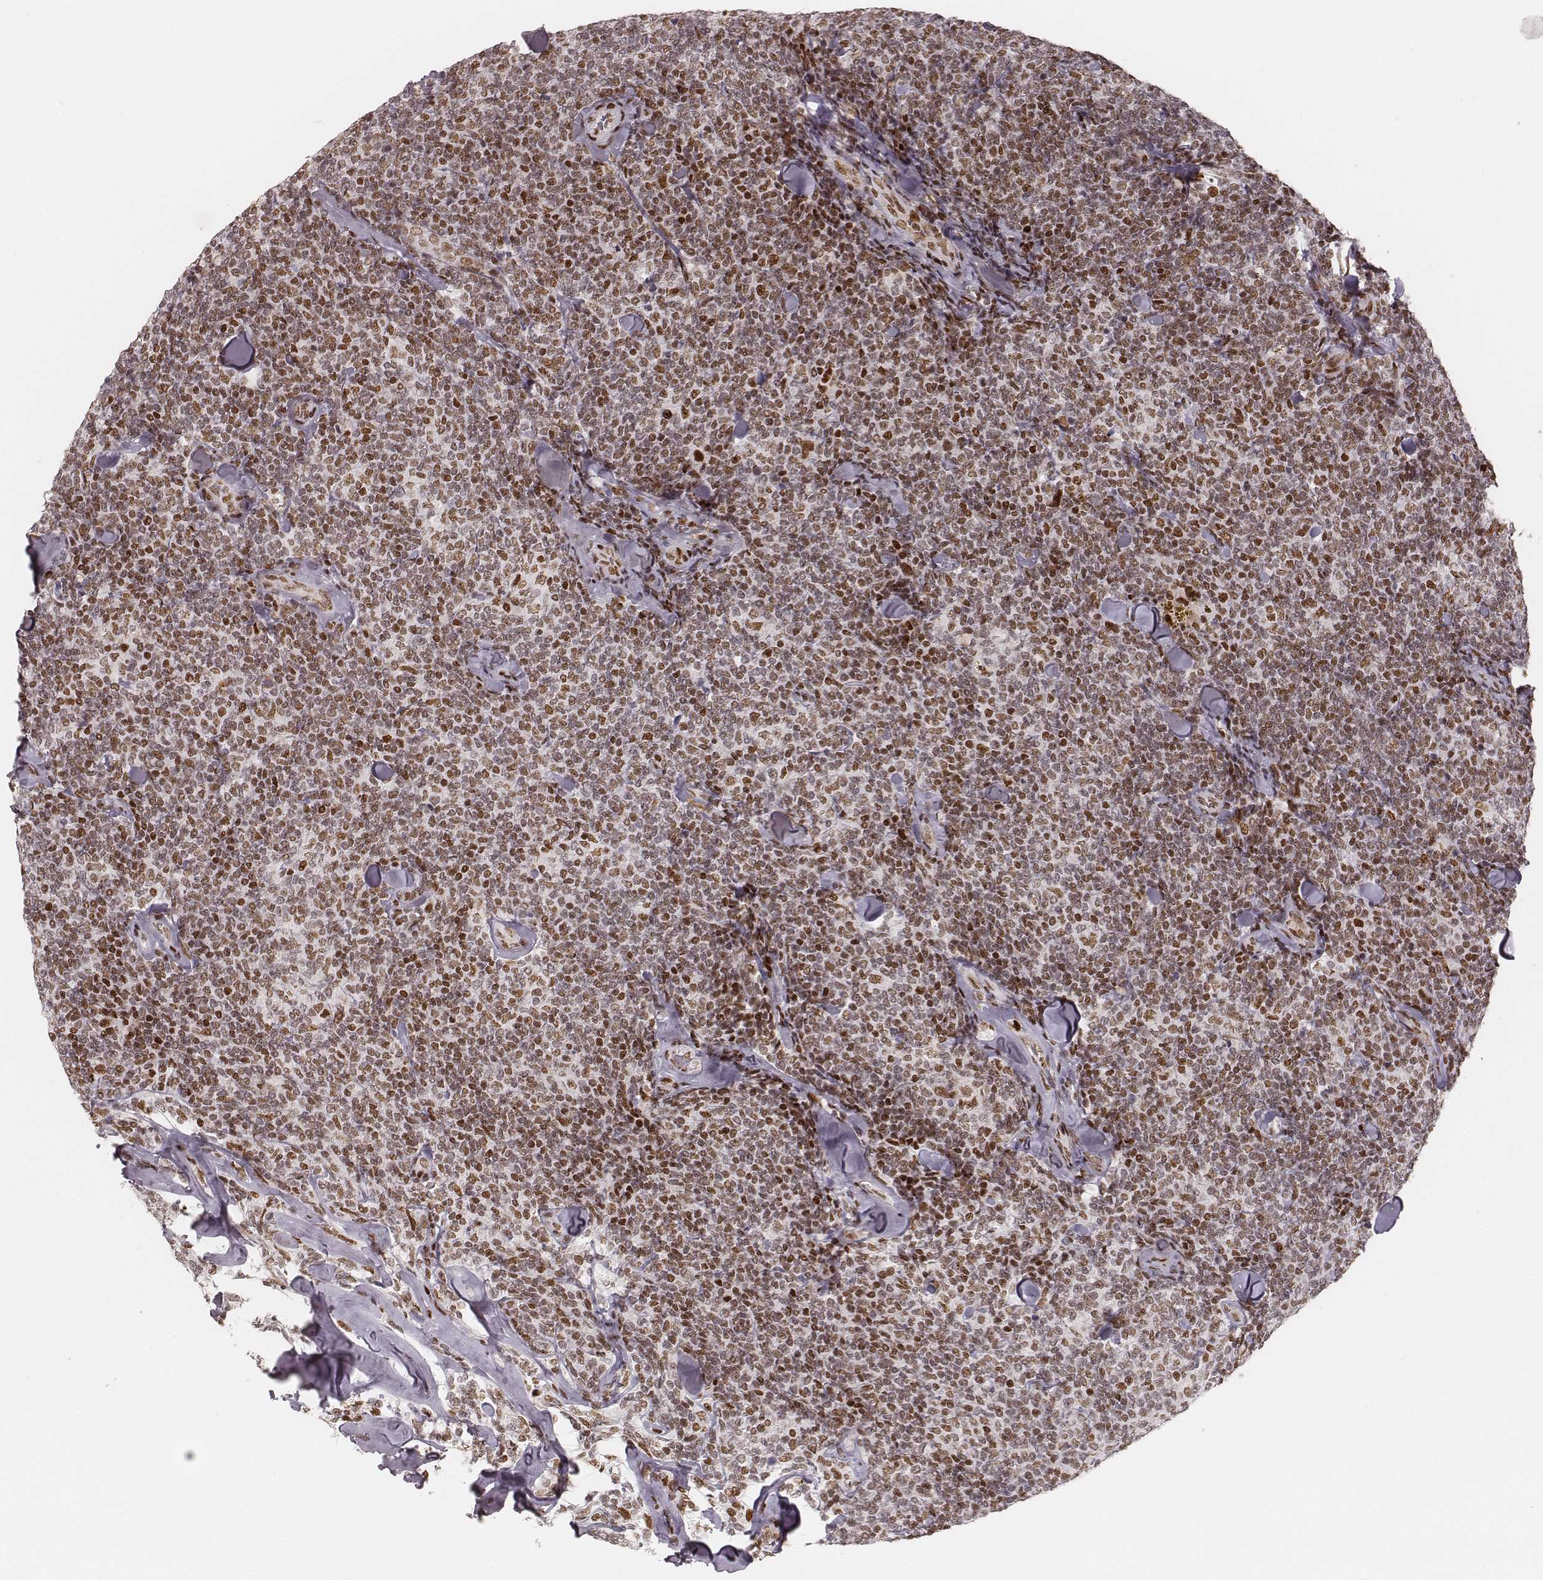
{"staining": {"intensity": "moderate", "quantity": ">75%", "location": "nuclear"}, "tissue": "lymphoma", "cell_type": "Tumor cells", "image_type": "cancer", "snomed": [{"axis": "morphology", "description": "Malignant lymphoma, non-Hodgkin's type, Low grade"}, {"axis": "topography", "description": "Lymph node"}], "caption": "A photomicrograph showing moderate nuclear expression in approximately >75% of tumor cells in lymphoma, as visualized by brown immunohistochemical staining.", "gene": "HNRNPC", "patient": {"sex": "female", "age": 56}}